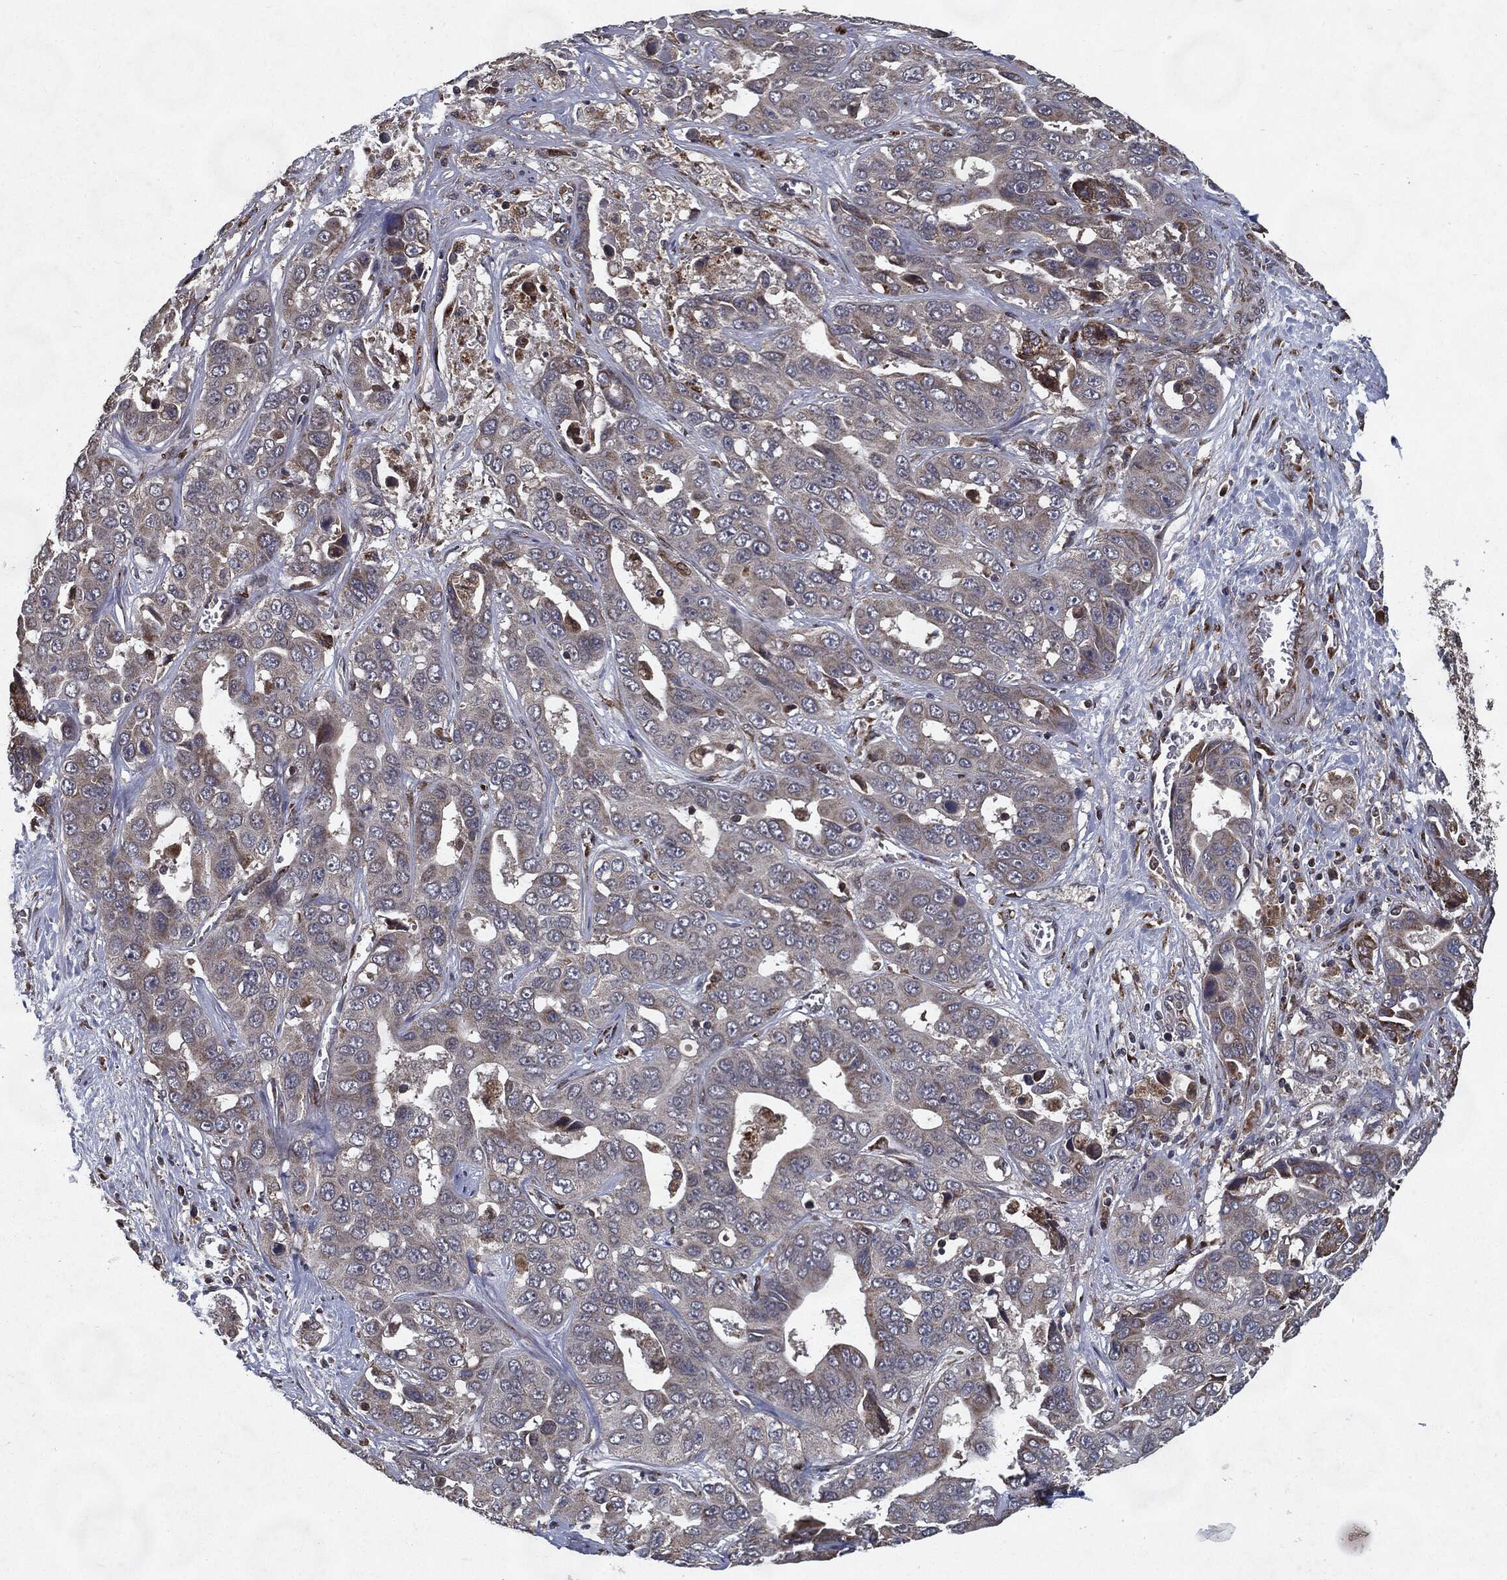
{"staining": {"intensity": "weak", "quantity": "<25%", "location": "cytoplasmic/membranous"}, "tissue": "liver cancer", "cell_type": "Tumor cells", "image_type": "cancer", "snomed": [{"axis": "morphology", "description": "Cholangiocarcinoma"}, {"axis": "topography", "description": "Liver"}], "caption": "Photomicrograph shows no significant protein expression in tumor cells of cholangiocarcinoma (liver).", "gene": "HDAC5", "patient": {"sex": "female", "age": 52}}